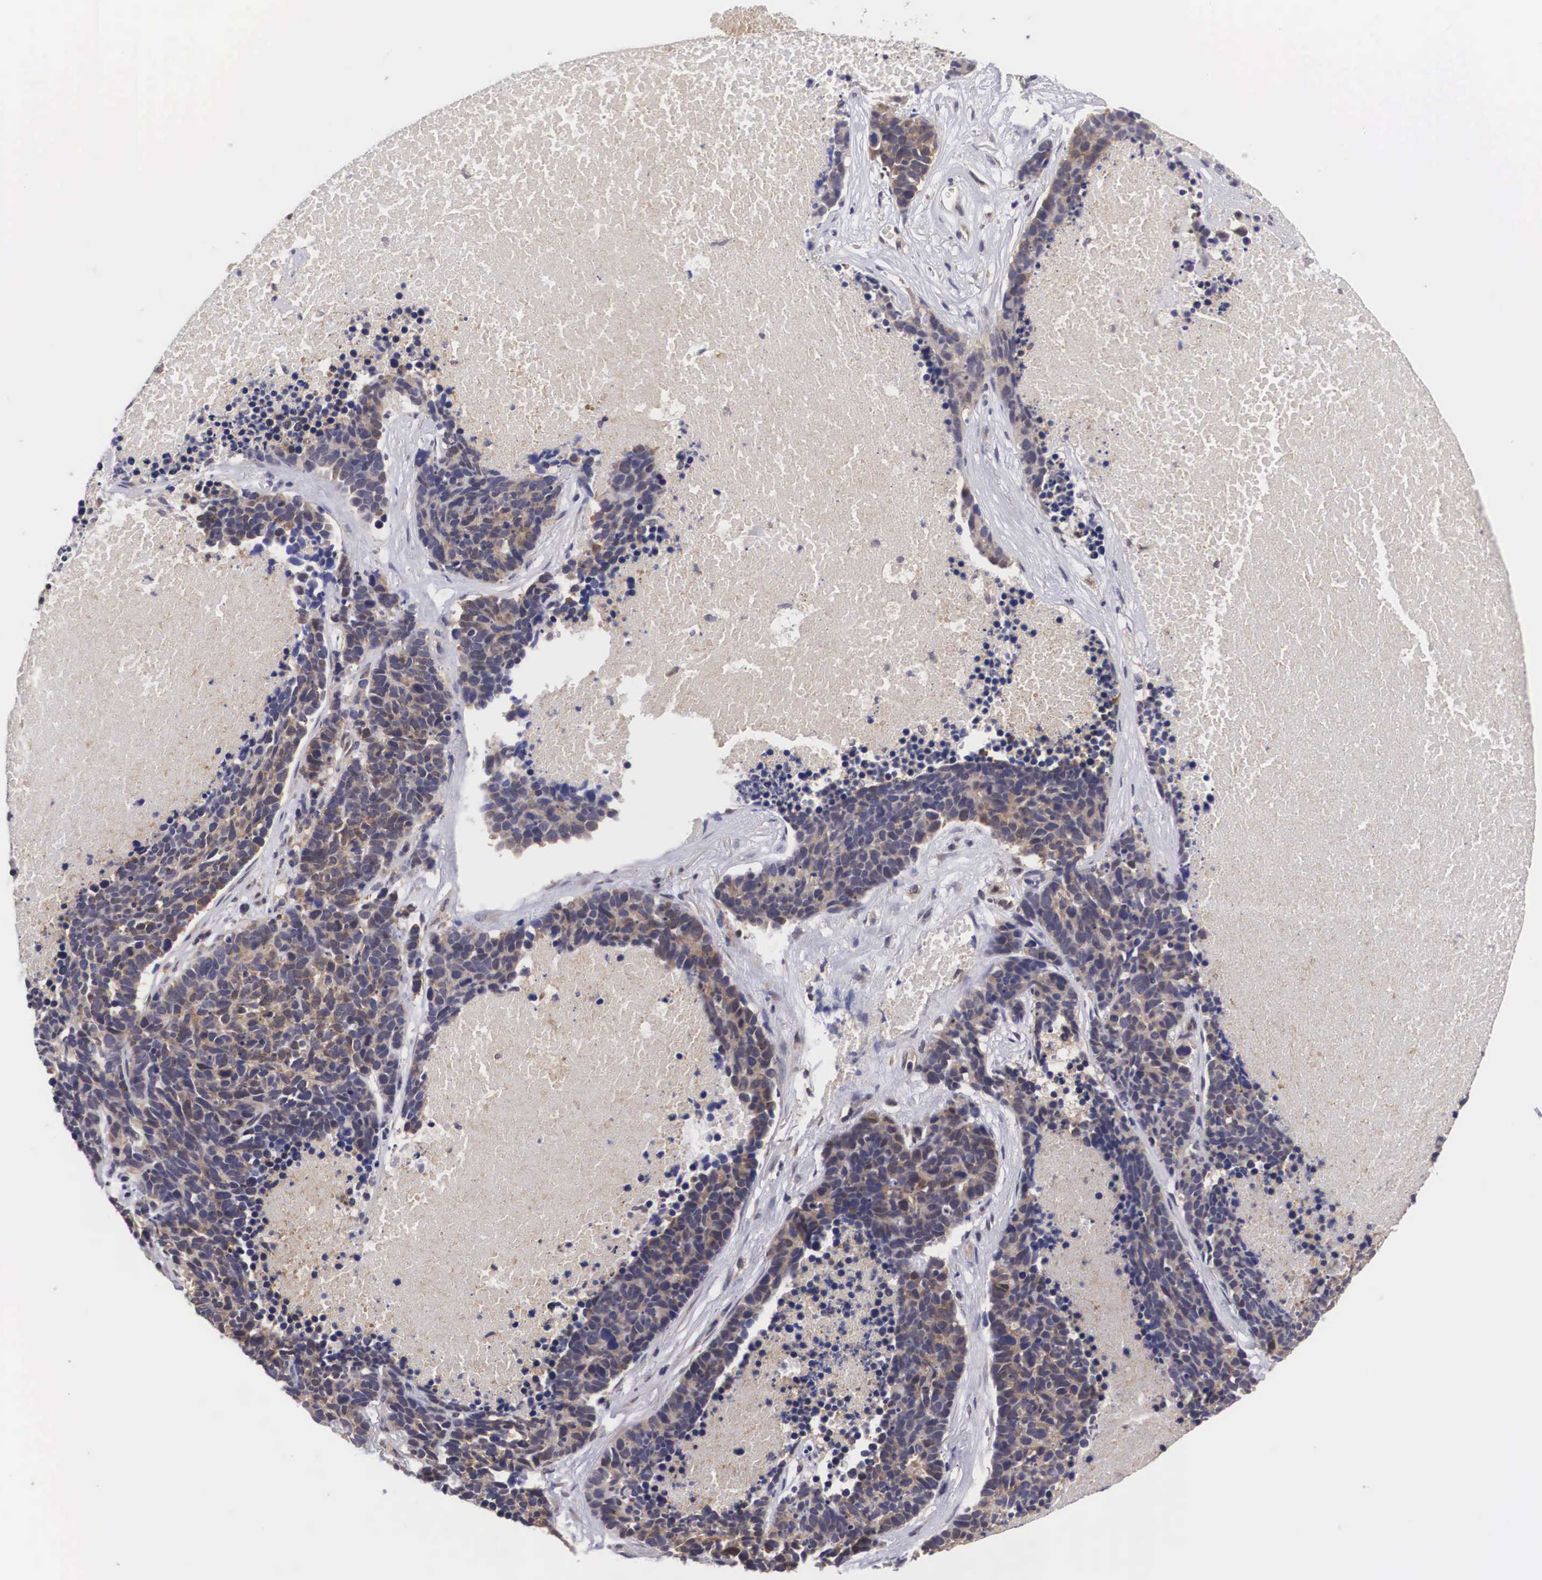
{"staining": {"intensity": "weak", "quantity": ">75%", "location": "cytoplasmic/membranous,nuclear"}, "tissue": "lung cancer", "cell_type": "Tumor cells", "image_type": "cancer", "snomed": [{"axis": "morphology", "description": "Neoplasm, malignant, NOS"}, {"axis": "topography", "description": "Lung"}], "caption": "DAB immunohistochemical staining of malignant neoplasm (lung) exhibits weak cytoplasmic/membranous and nuclear protein expression in approximately >75% of tumor cells.", "gene": "ADSL", "patient": {"sex": "female", "age": 75}}